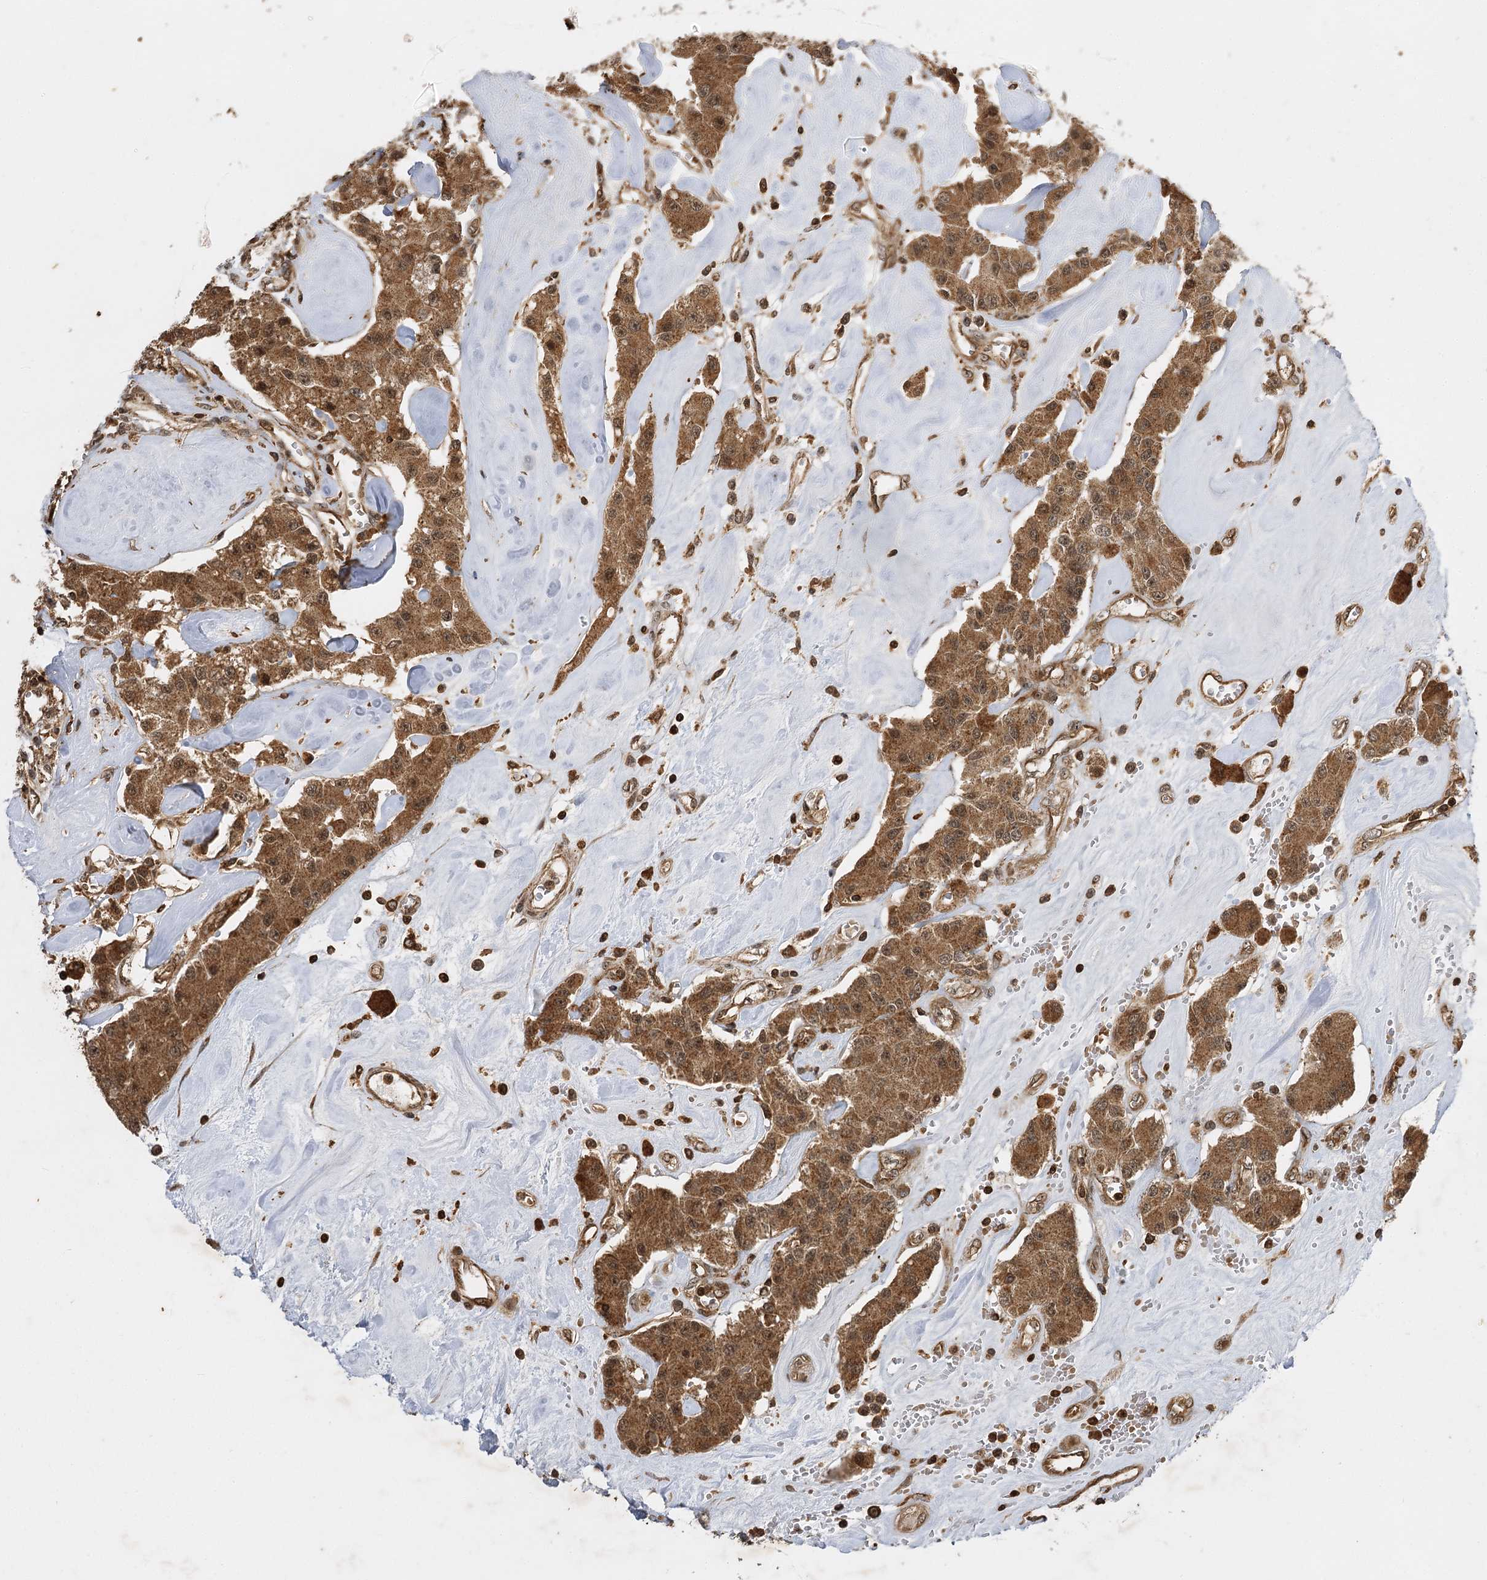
{"staining": {"intensity": "moderate", "quantity": ">75%", "location": "cytoplasmic/membranous,nuclear"}, "tissue": "carcinoid", "cell_type": "Tumor cells", "image_type": "cancer", "snomed": [{"axis": "morphology", "description": "Carcinoid, malignant, NOS"}, {"axis": "topography", "description": "Pancreas"}], "caption": "Immunohistochemical staining of human carcinoid exhibits moderate cytoplasmic/membranous and nuclear protein staining in about >75% of tumor cells. (DAB (3,3'-diaminobenzidine) = brown stain, brightfield microscopy at high magnification).", "gene": "IL11RA", "patient": {"sex": "male", "age": 41}}